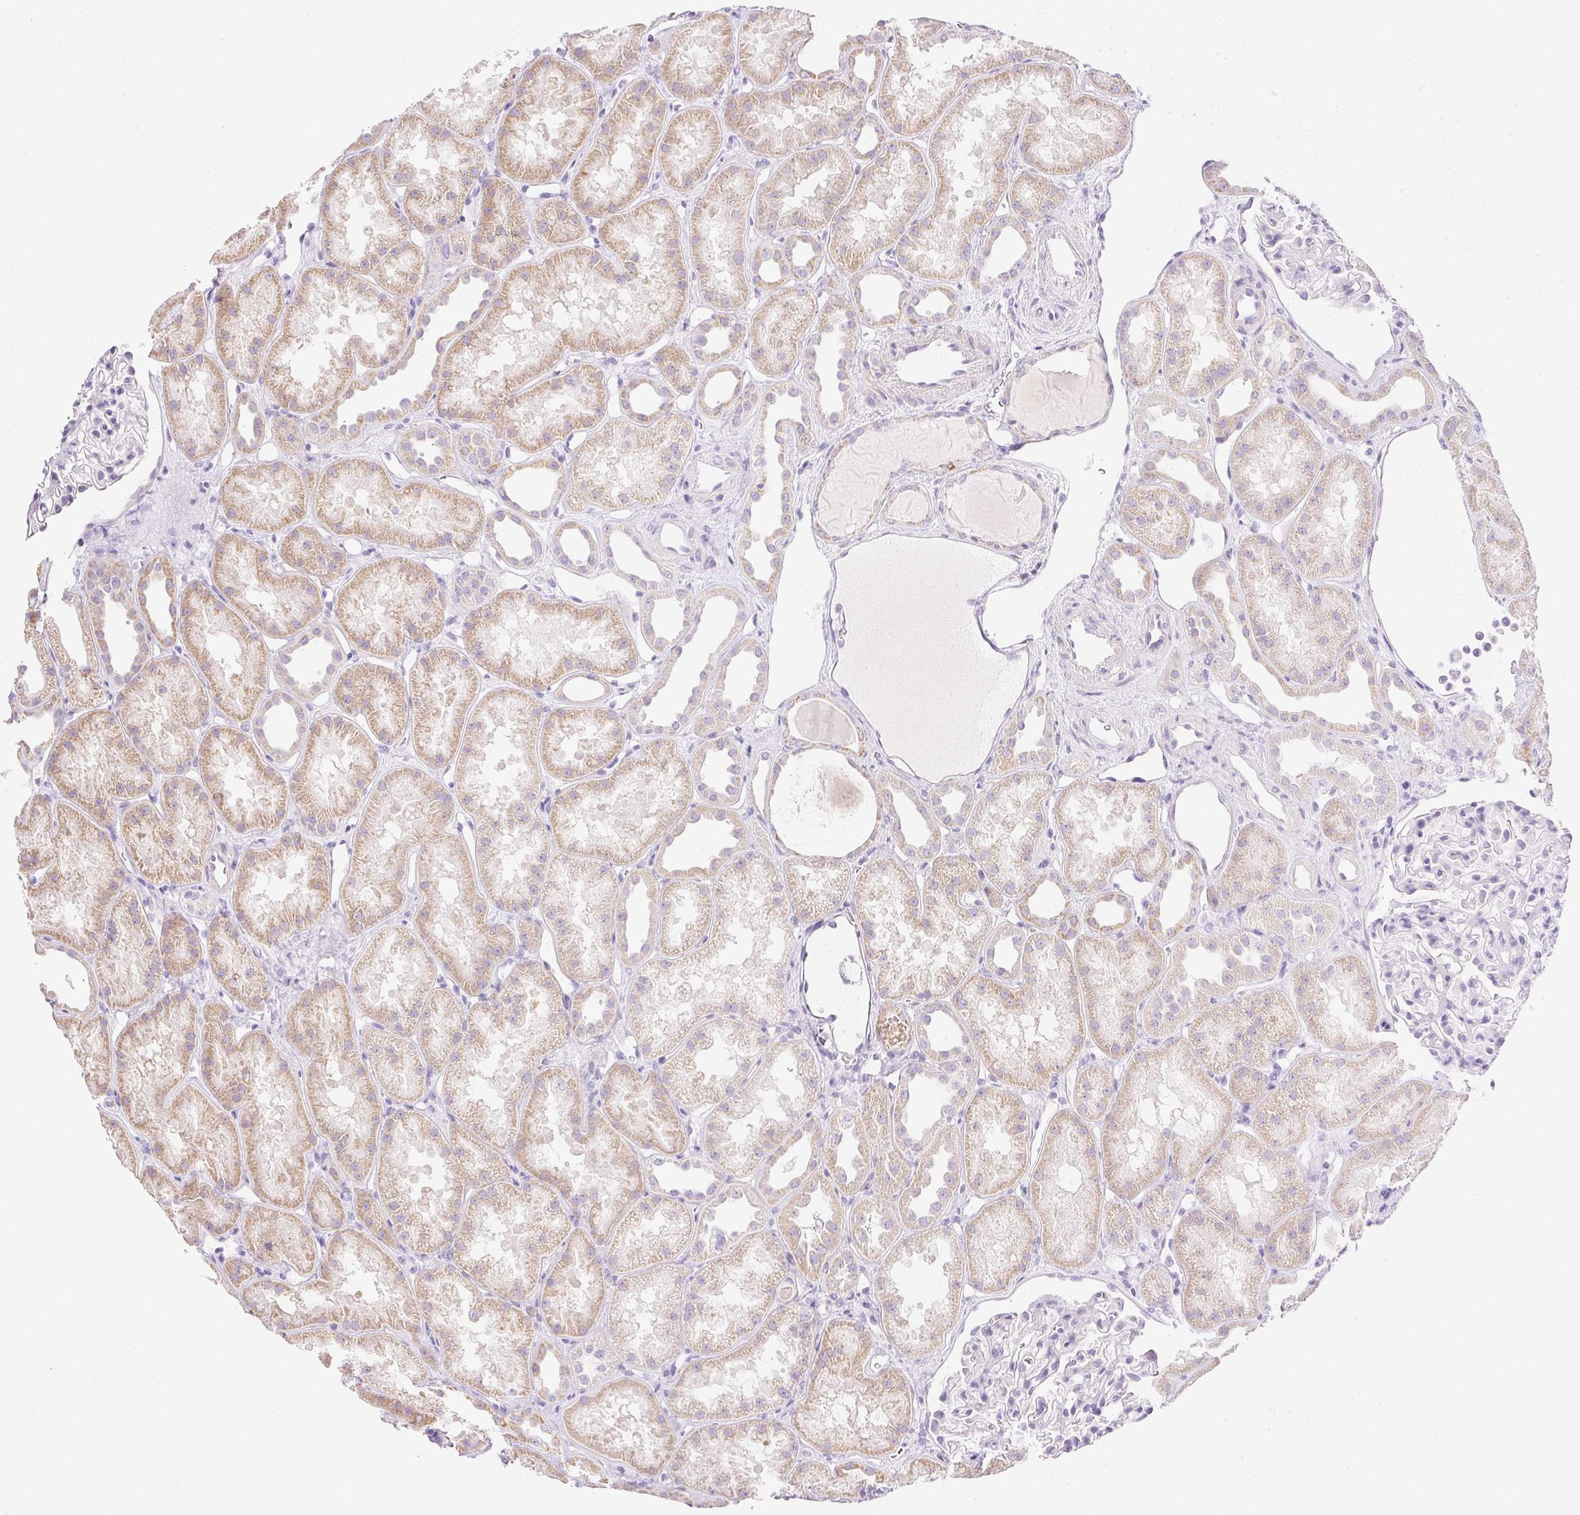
{"staining": {"intensity": "negative", "quantity": "none", "location": "none"}, "tissue": "kidney", "cell_type": "Cells in glomeruli", "image_type": "normal", "snomed": [{"axis": "morphology", "description": "Normal tissue, NOS"}, {"axis": "topography", "description": "Kidney"}], "caption": "The image exhibits no staining of cells in glomeruli in benign kidney. (IHC, brightfield microscopy, high magnification).", "gene": "CTRL", "patient": {"sex": "male", "age": 61}}